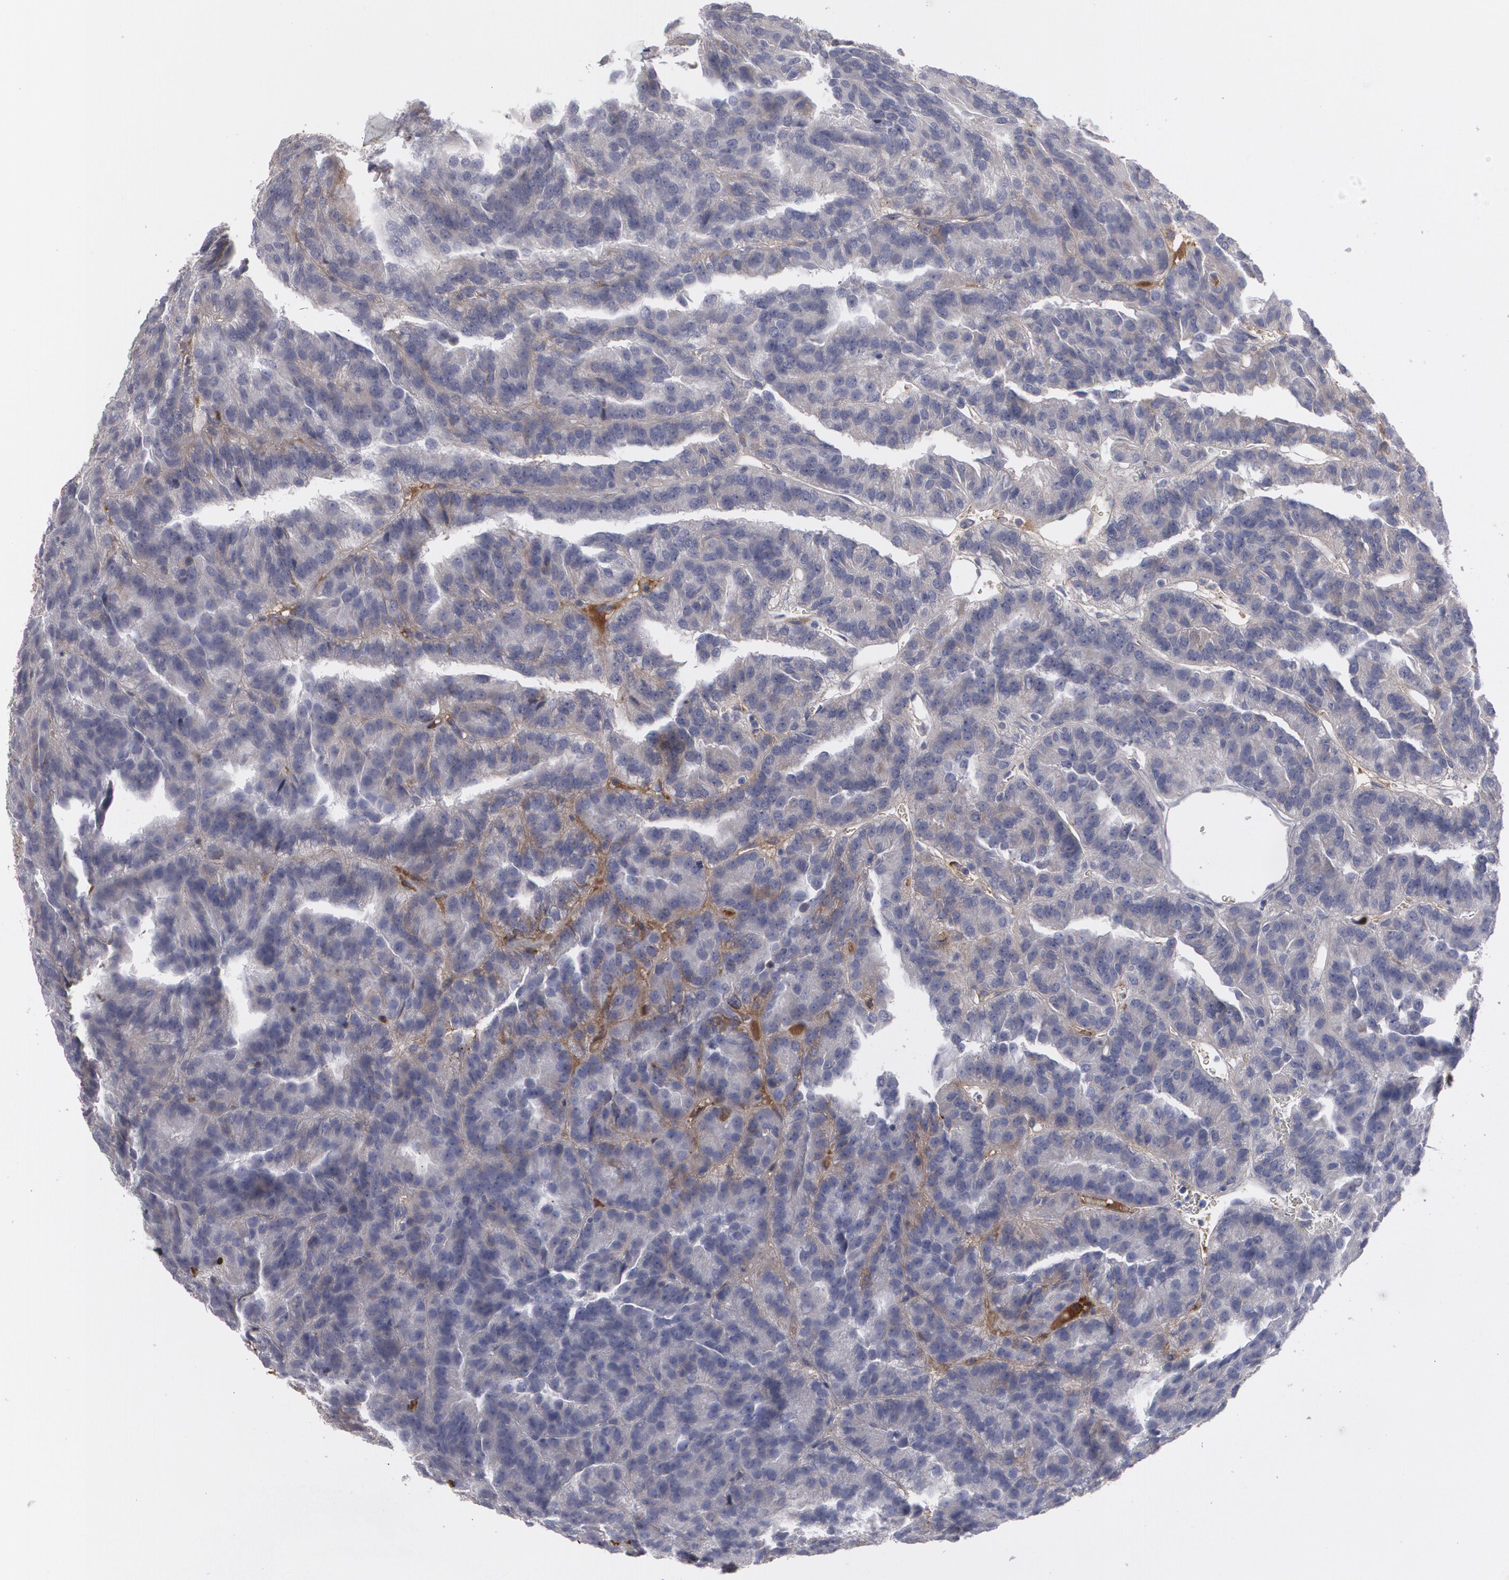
{"staining": {"intensity": "negative", "quantity": "none", "location": "none"}, "tissue": "renal cancer", "cell_type": "Tumor cells", "image_type": "cancer", "snomed": [{"axis": "morphology", "description": "Adenocarcinoma, NOS"}, {"axis": "topography", "description": "Kidney"}], "caption": "Immunohistochemical staining of human adenocarcinoma (renal) demonstrates no significant positivity in tumor cells. (DAB IHC, high magnification).", "gene": "LRG1", "patient": {"sex": "male", "age": 46}}